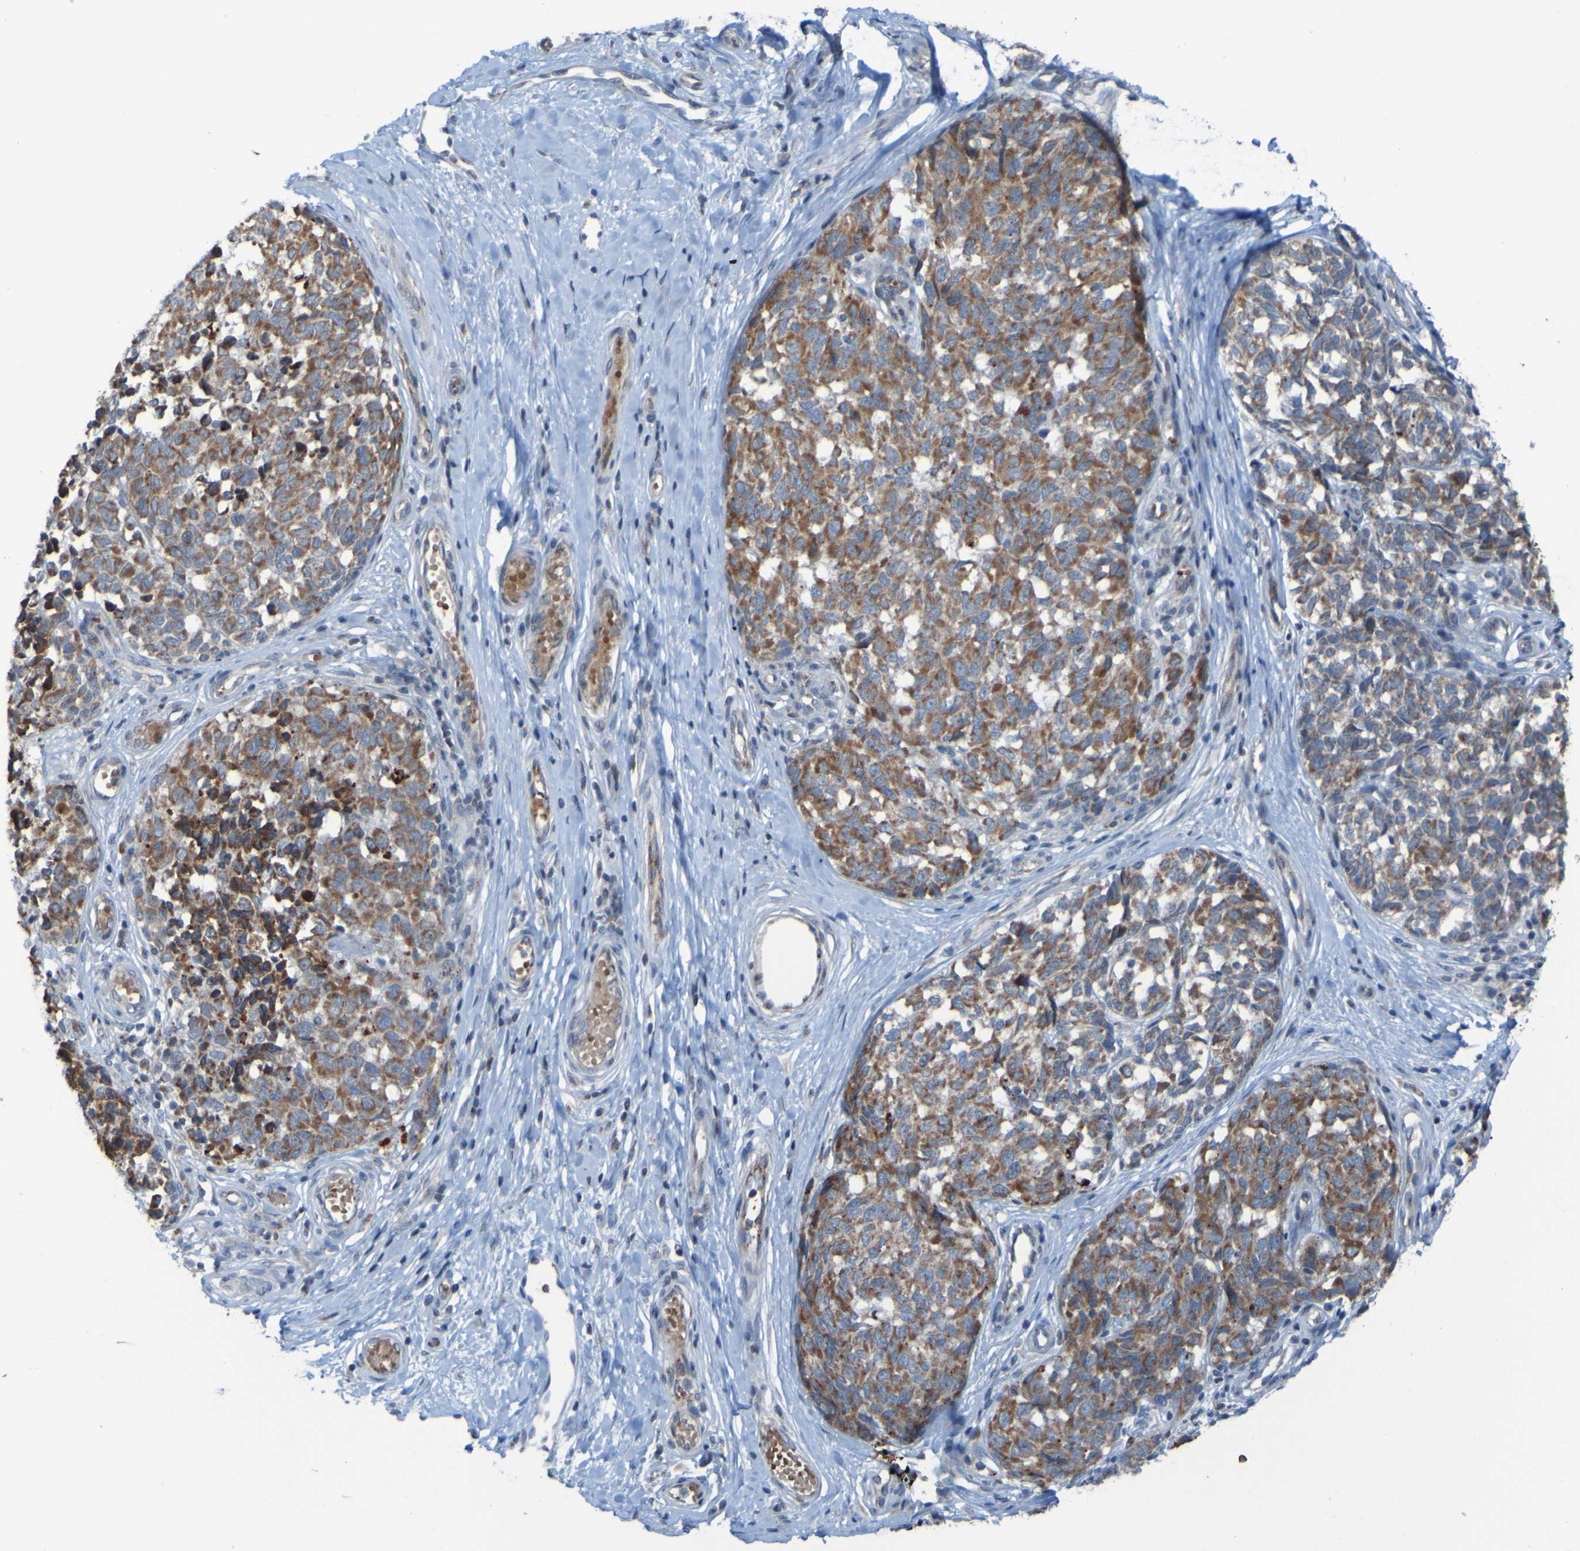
{"staining": {"intensity": "moderate", "quantity": ">75%", "location": "cytoplasmic/membranous"}, "tissue": "melanoma", "cell_type": "Tumor cells", "image_type": "cancer", "snomed": [{"axis": "morphology", "description": "Malignant melanoma, NOS"}, {"axis": "topography", "description": "Skin"}], "caption": "The photomicrograph shows staining of melanoma, revealing moderate cytoplasmic/membranous protein positivity (brown color) within tumor cells.", "gene": "UNG", "patient": {"sex": "female", "age": 64}}